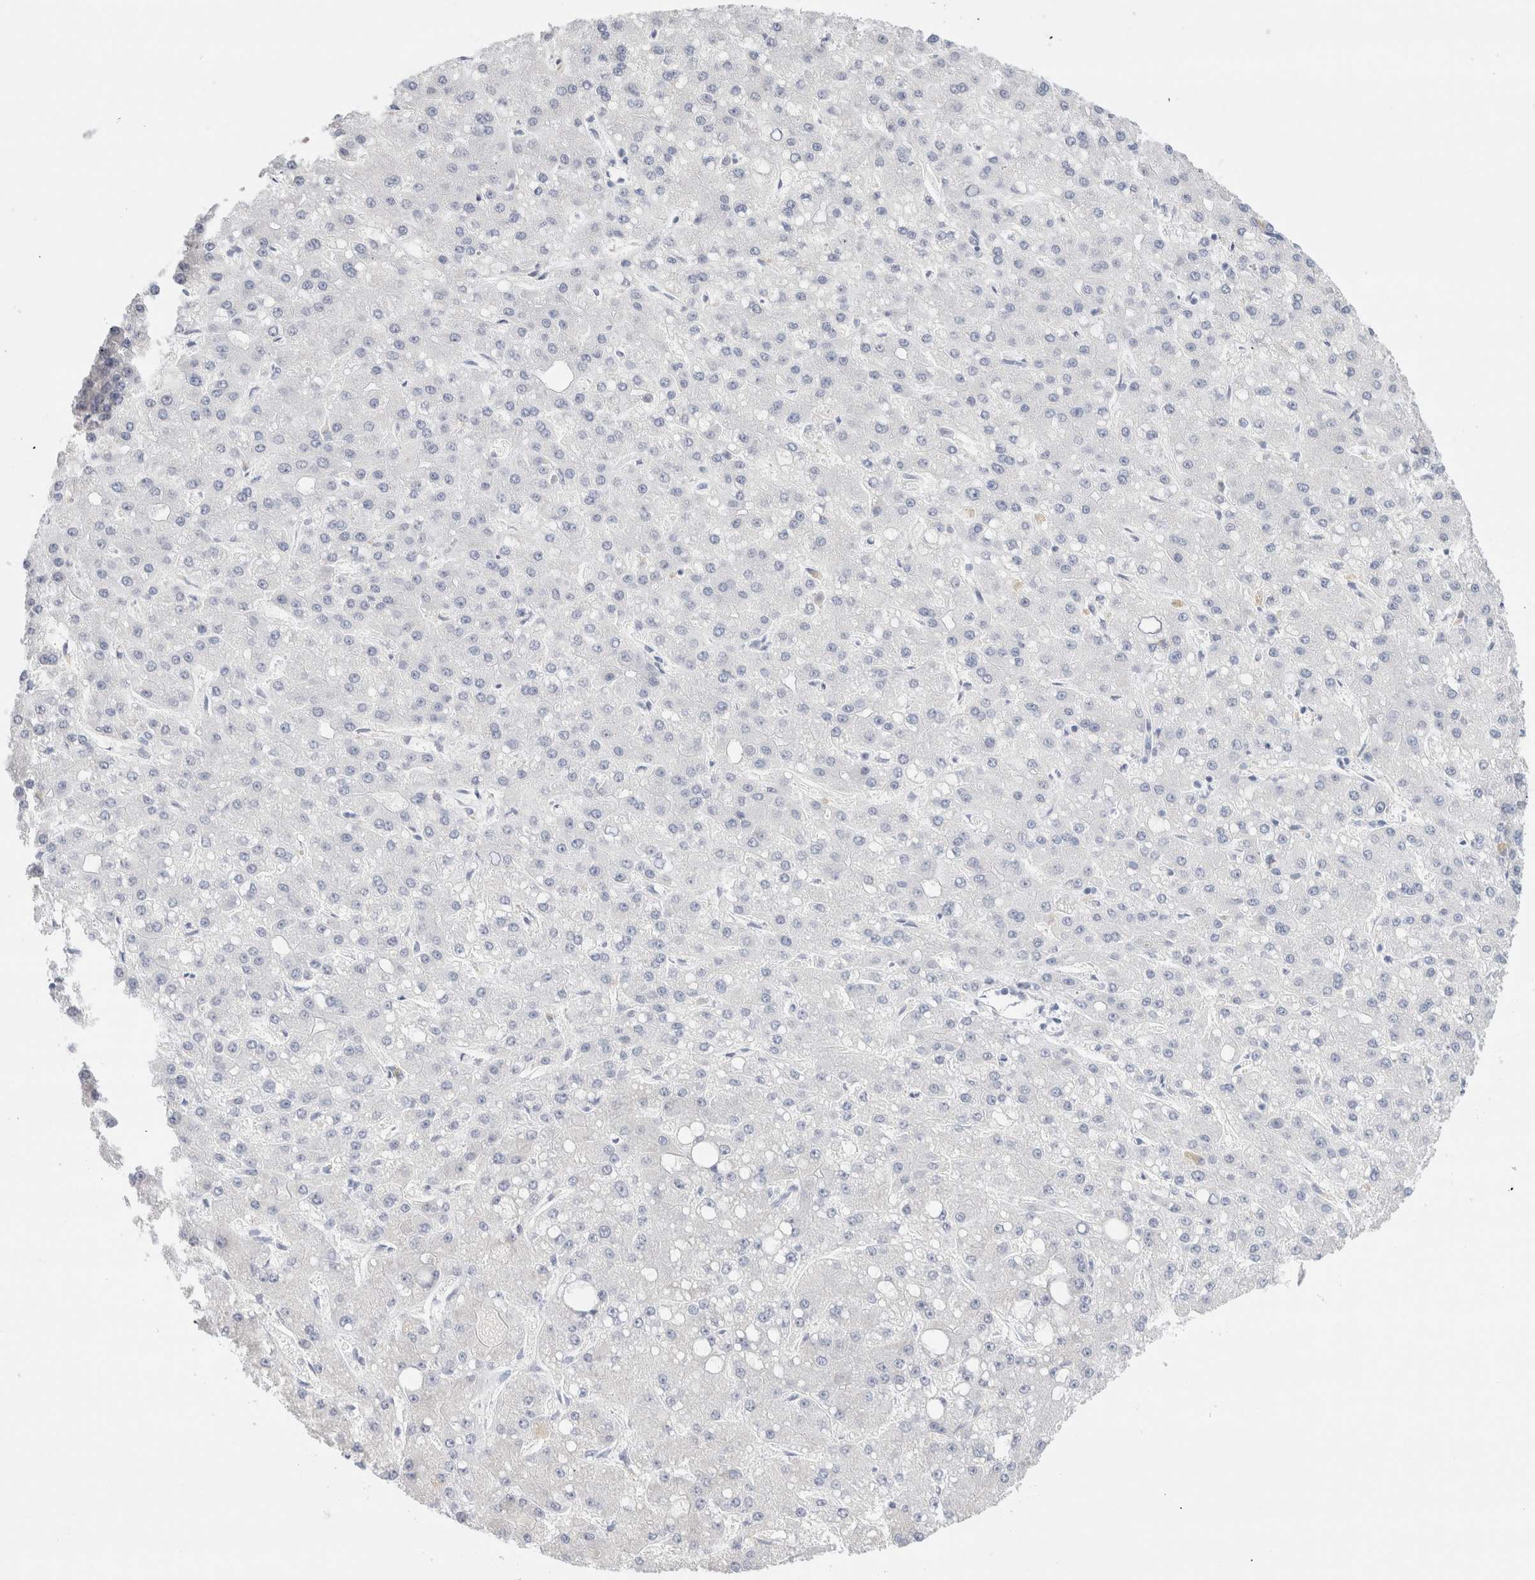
{"staining": {"intensity": "negative", "quantity": "none", "location": "none"}, "tissue": "liver cancer", "cell_type": "Tumor cells", "image_type": "cancer", "snomed": [{"axis": "morphology", "description": "Carcinoma, Hepatocellular, NOS"}, {"axis": "topography", "description": "Liver"}], "caption": "Immunohistochemistry (IHC) of liver hepatocellular carcinoma reveals no expression in tumor cells.", "gene": "GADD45G", "patient": {"sex": "male", "age": 67}}